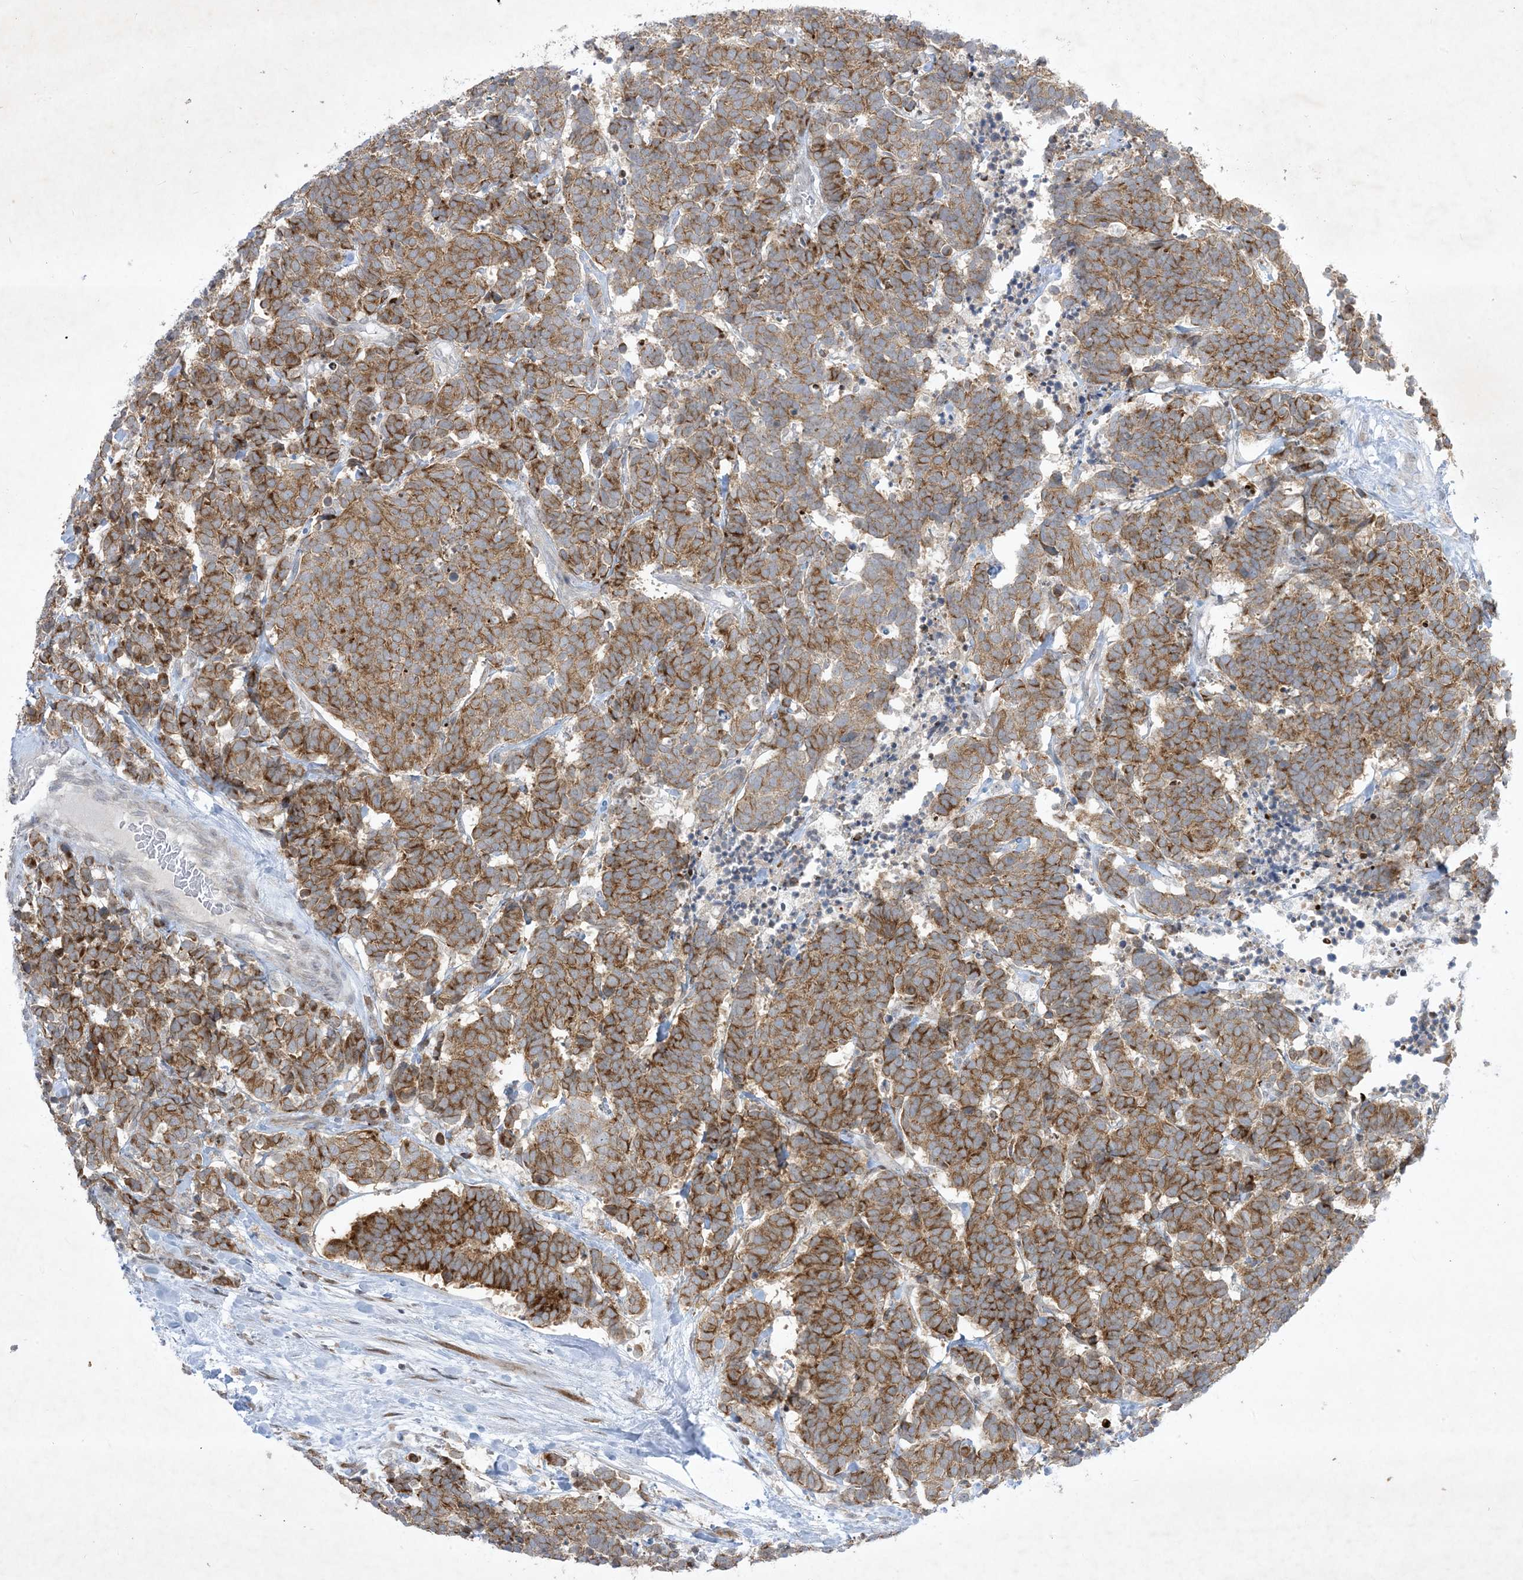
{"staining": {"intensity": "moderate", "quantity": ">75%", "location": "cytoplasmic/membranous"}, "tissue": "carcinoid", "cell_type": "Tumor cells", "image_type": "cancer", "snomed": [{"axis": "morphology", "description": "Carcinoma, NOS"}, {"axis": "morphology", "description": "Carcinoid, malignant, NOS"}, {"axis": "topography", "description": "Urinary bladder"}], "caption": "A micrograph of carcinoid stained for a protein reveals moderate cytoplasmic/membranous brown staining in tumor cells.", "gene": "SOGA3", "patient": {"sex": "male", "age": 57}}